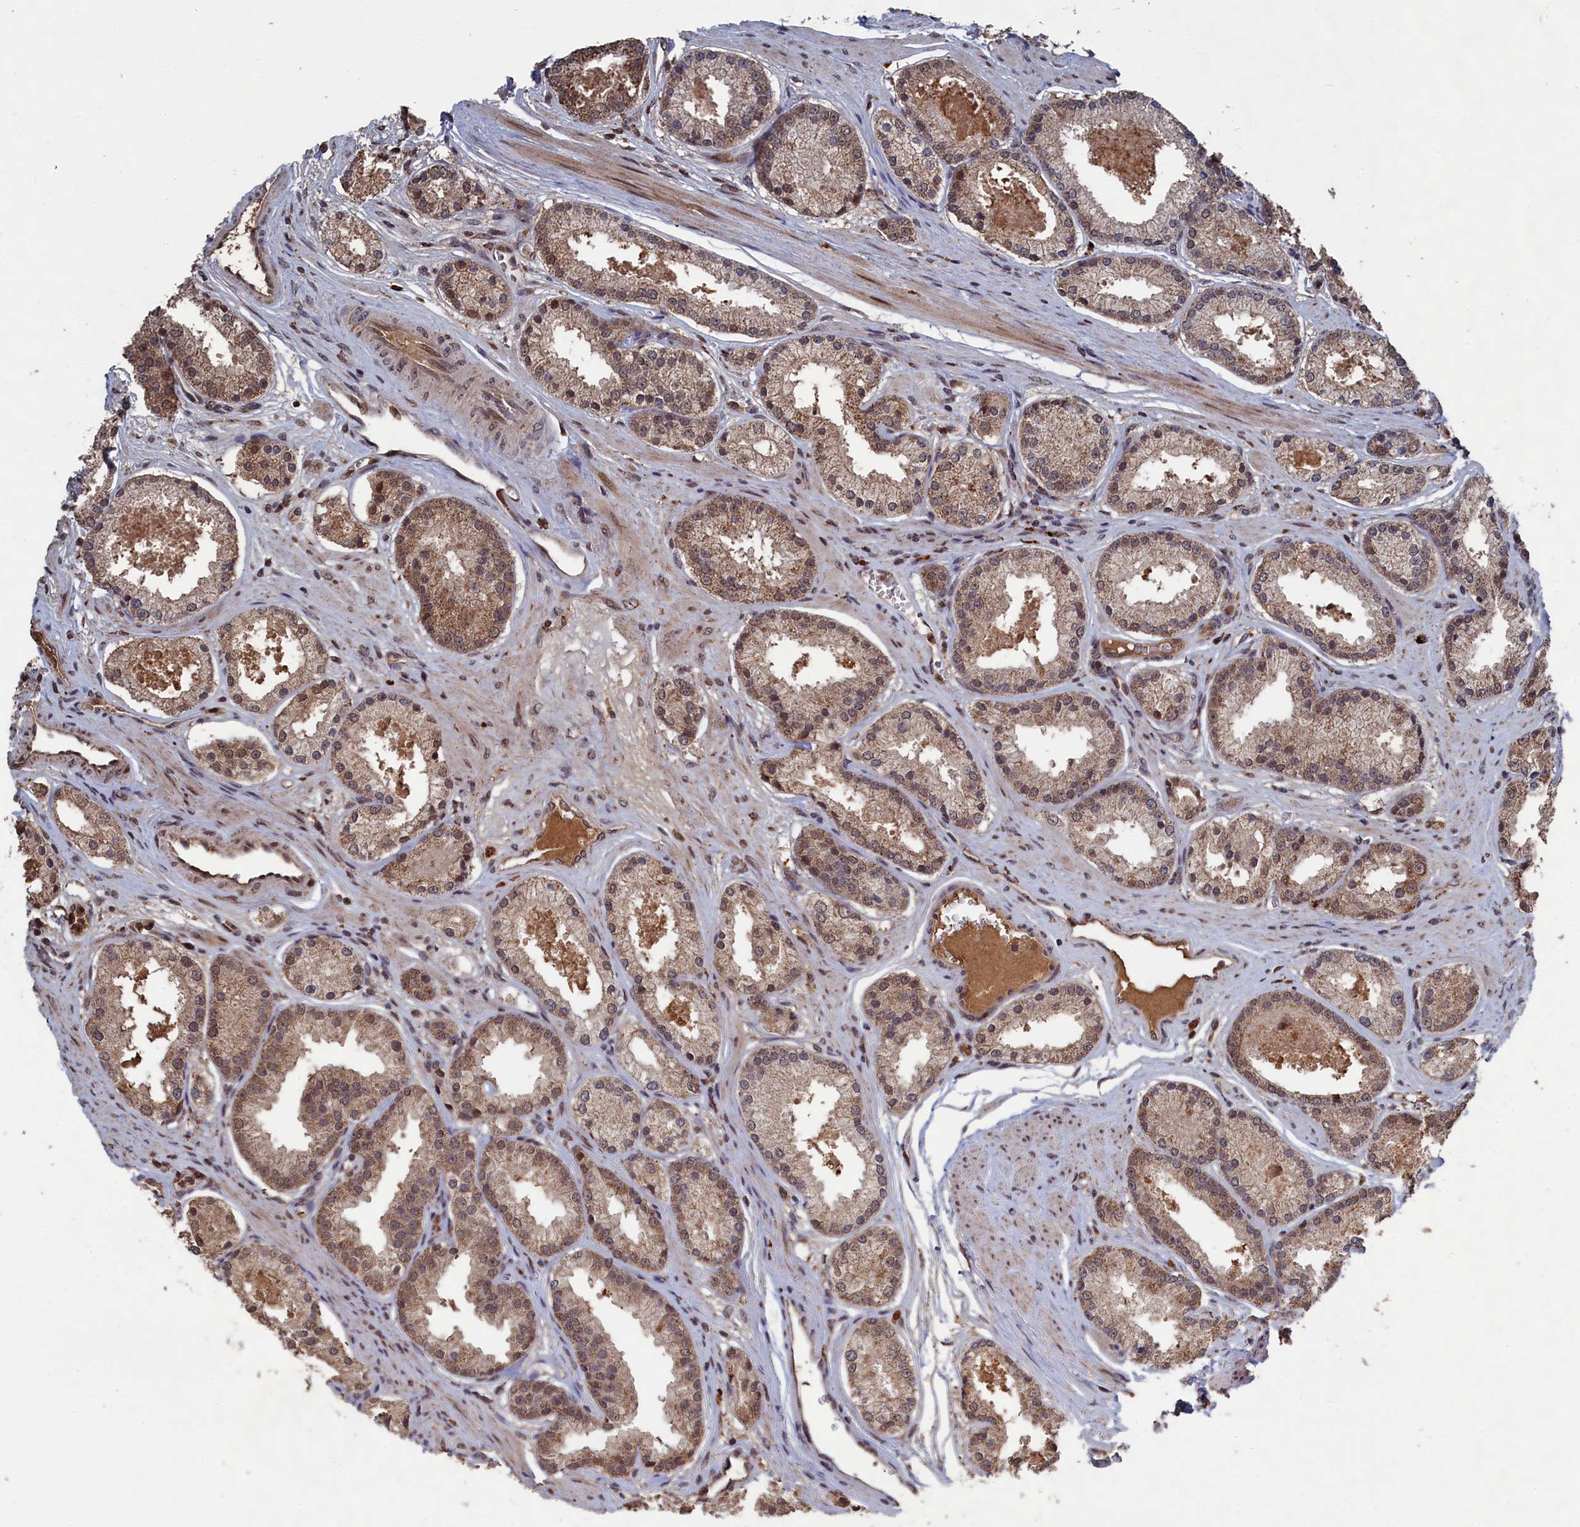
{"staining": {"intensity": "moderate", "quantity": ">75%", "location": "cytoplasmic/membranous,nuclear"}, "tissue": "prostate cancer", "cell_type": "Tumor cells", "image_type": "cancer", "snomed": [{"axis": "morphology", "description": "Adenocarcinoma, Low grade"}, {"axis": "topography", "description": "Prostate"}], "caption": "Prostate adenocarcinoma (low-grade) was stained to show a protein in brown. There is medium levels of moderate cytoplasmic/membranous and nuclear staining in about >75% of tumor cells.", "gene": "CEACAM21", "patient": {"sex": "male", "age": 59}}